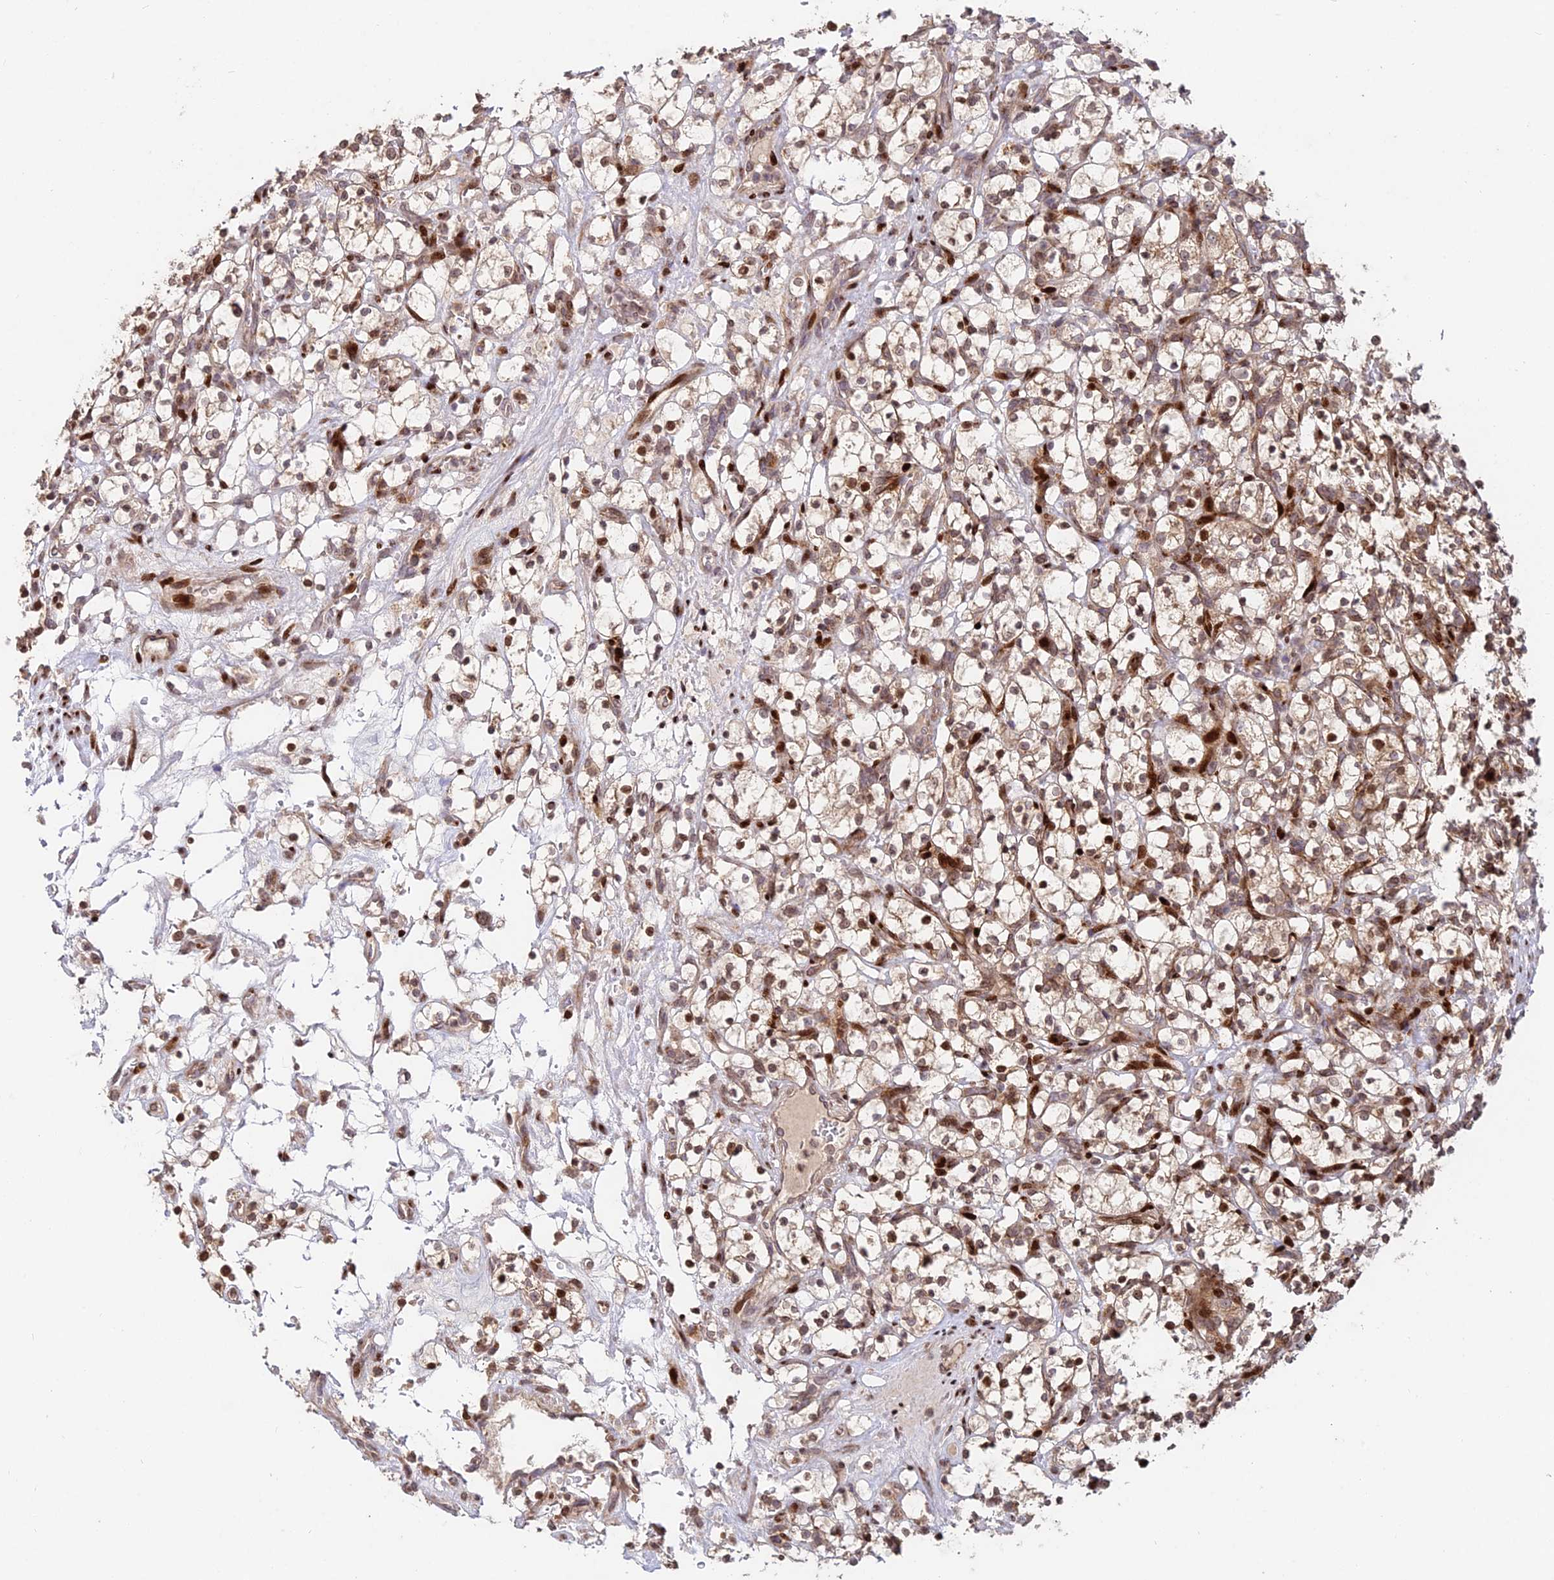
{"staining": {"intensity": "moderate", "quantity": ">75%", "location": "cytoplasmic/membranous,nuclear"}, "tissue": "renal cancer", "cell_type": "Tumor cells", "image_type": "cancer", "snomed": [{"axis": "morphology", "description": "Adenocarcinoma, NOS"}, {"axis": "topography", "description": "Kidney"}], "caption": "The micrograph displays staining of renal cancer (adenocarcinoma), revealing moderate cytoplasmic/membranous and nuclear protein staining (brown color) within tumor cells.", "gene": "RBMS2", "patient": {"sex": "female", "age": 69}}